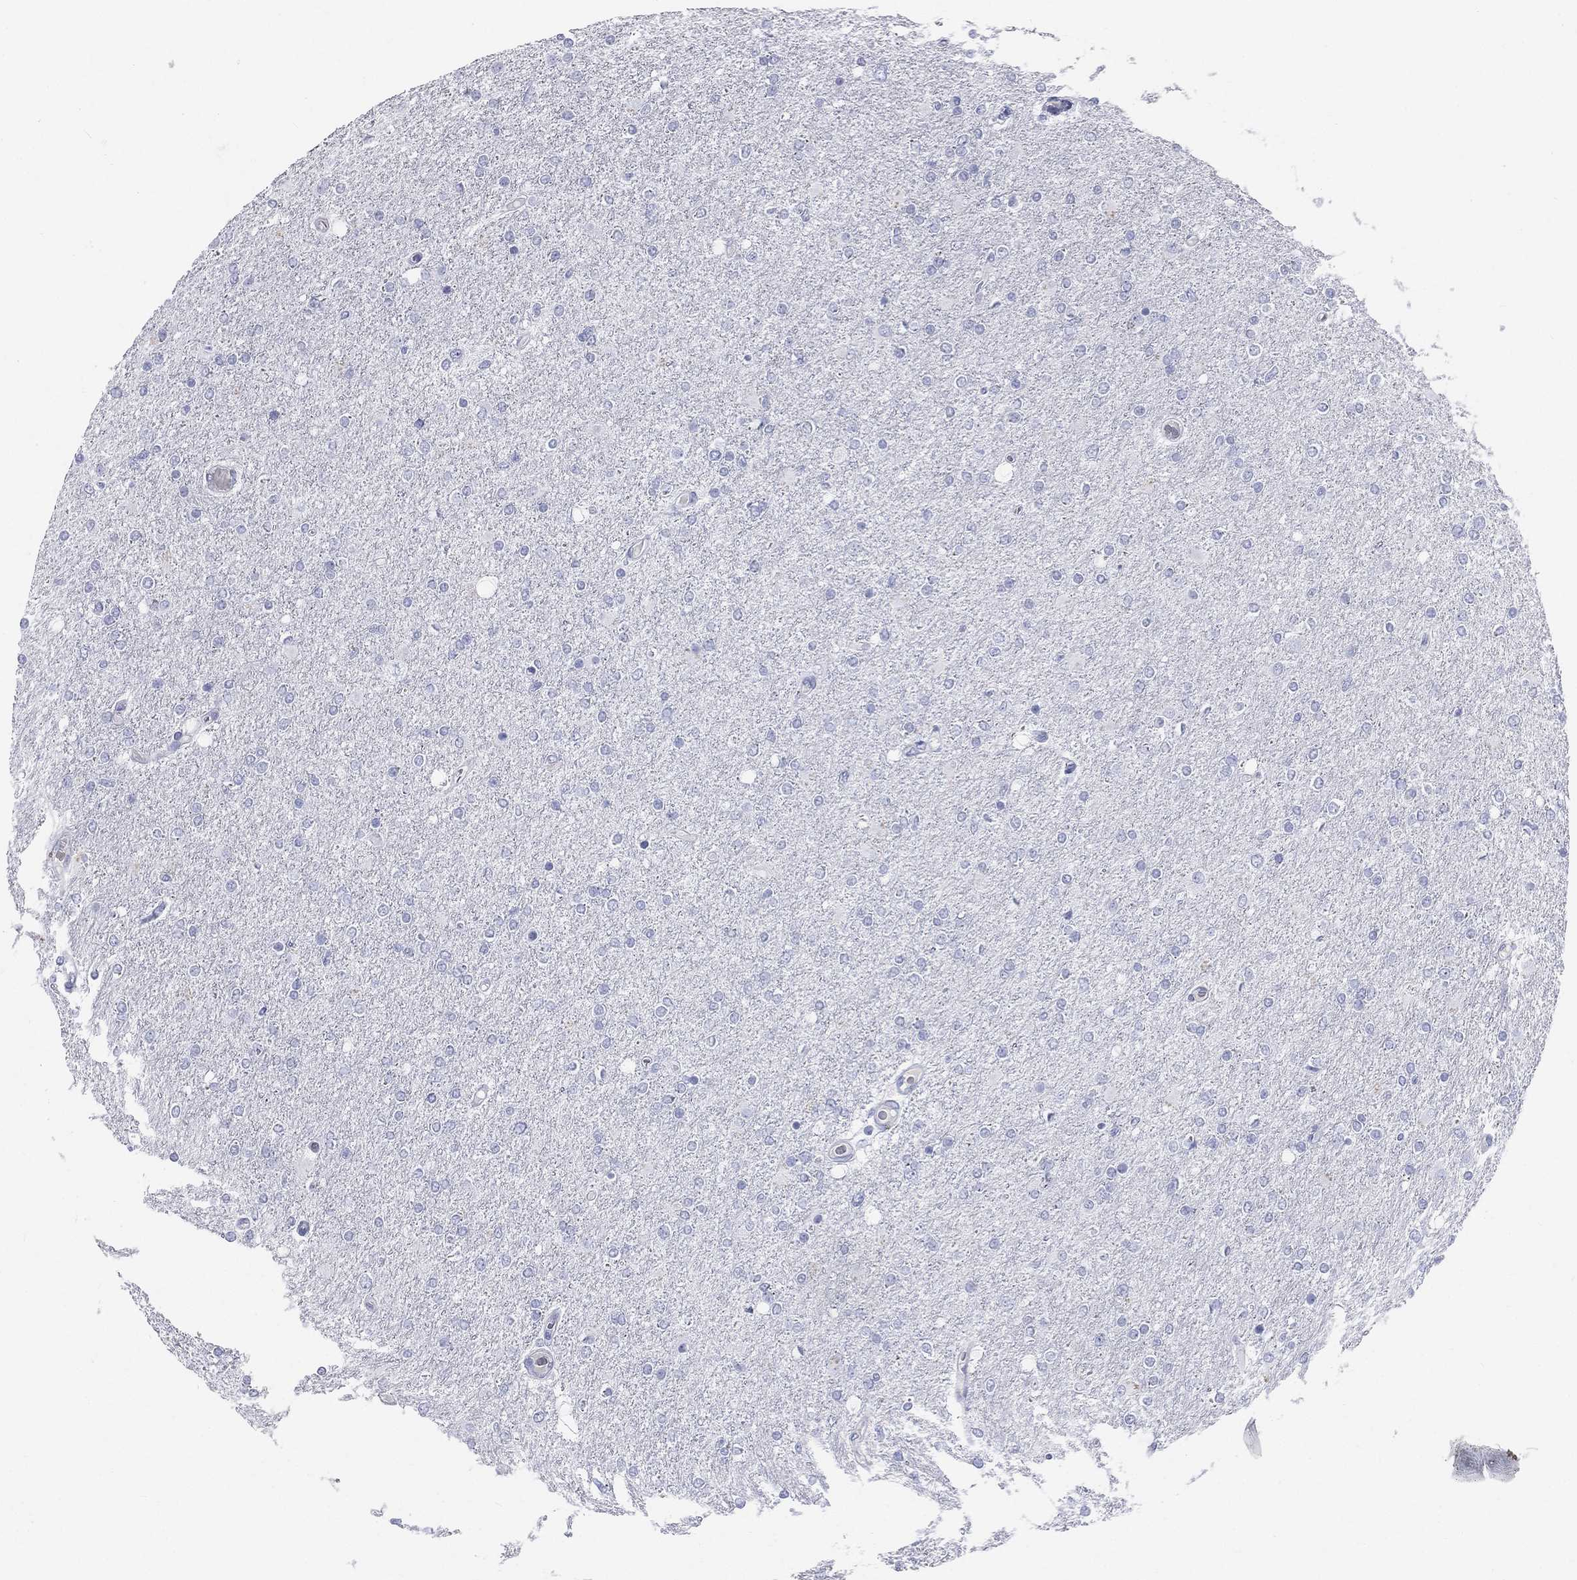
{"staining": {"intensity": "negative", "quantity": "none", "location": "none"}, "tissue": "glioma", "cell_type": "Tumor cells", "image_type": "cancer", "snomed": [{"axis": "morphology", "description": "Glioma, malignant, High grade"}, {"axis": "topography", "description": "Cerebral cortex"}], "caption": "Immunohistochemical staining of high-grade glioma (malignant) demonstrates no significant staining in tumor cells. The staining is performed using DAB brown chromogen with nuclei counter-stained in using hematoxylin.", "gene": "HP", "patient": {"sex": "male", "age": 70}}